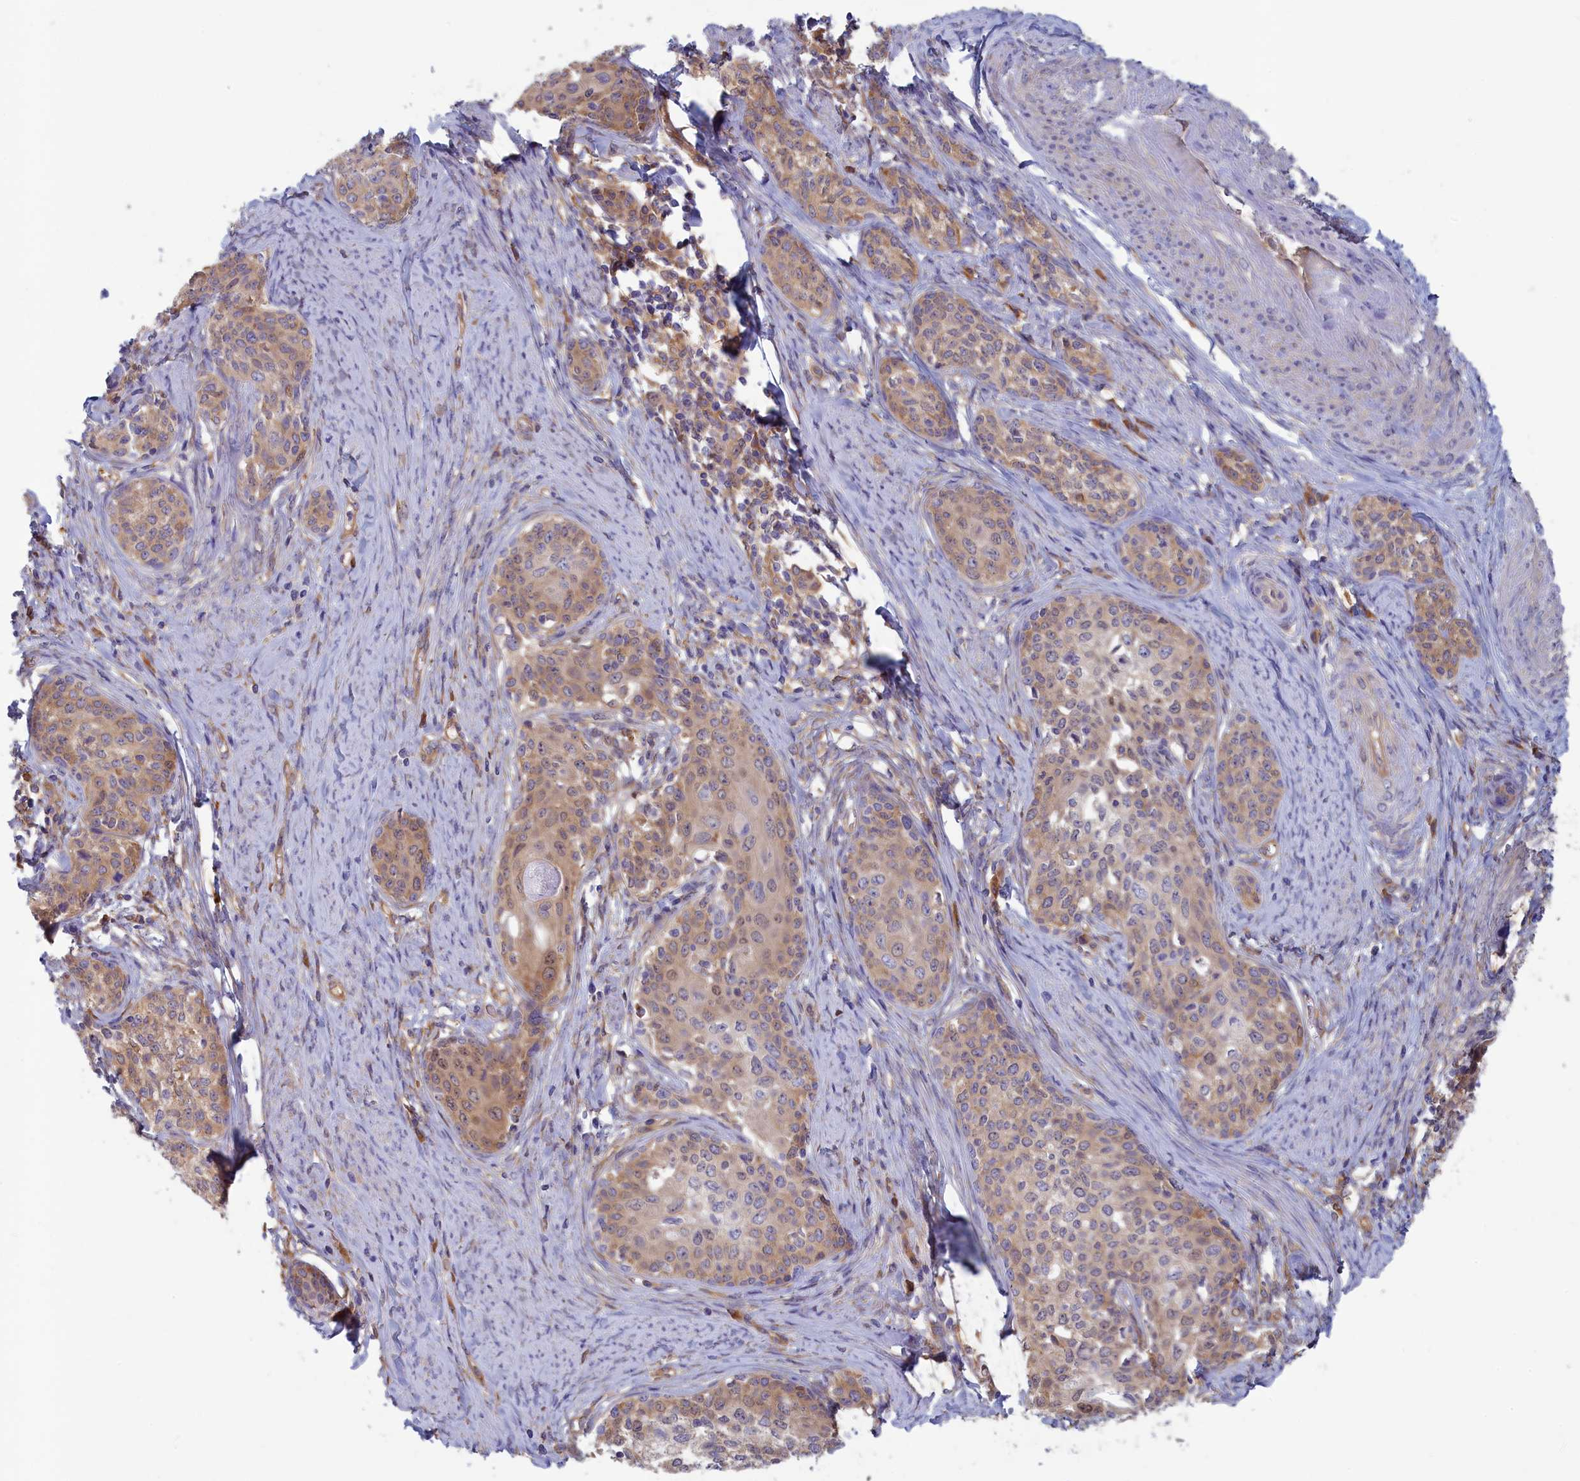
{"staining": {"intensity": "weak", "quantity": ">75%", "location": "cytoplasmic/membranous"}, "tissue": "cervical cancer", "cell_type": "Tumor cells", "image_type": "cancer", "snomed": [{"axis": "morphology", "description": "Squamous cell carcinoma, NOS"}, {"axis": "morphology", "description": "Adenocarcinoma, NOS"}, {"axis": "topography", "description": "Cervix"}], "caption": "High-magnification brightfield microscopy of cervical cancer stained with DAB (brown) and counterstained with hematoxylin (blue). tumor cells exhibit weak cytoplasmic/membranous positivity is appreciated in approximately>75% of cells.", "gene": "SYNDIG1L", "patient": {"sex": "female", "age": 52}}